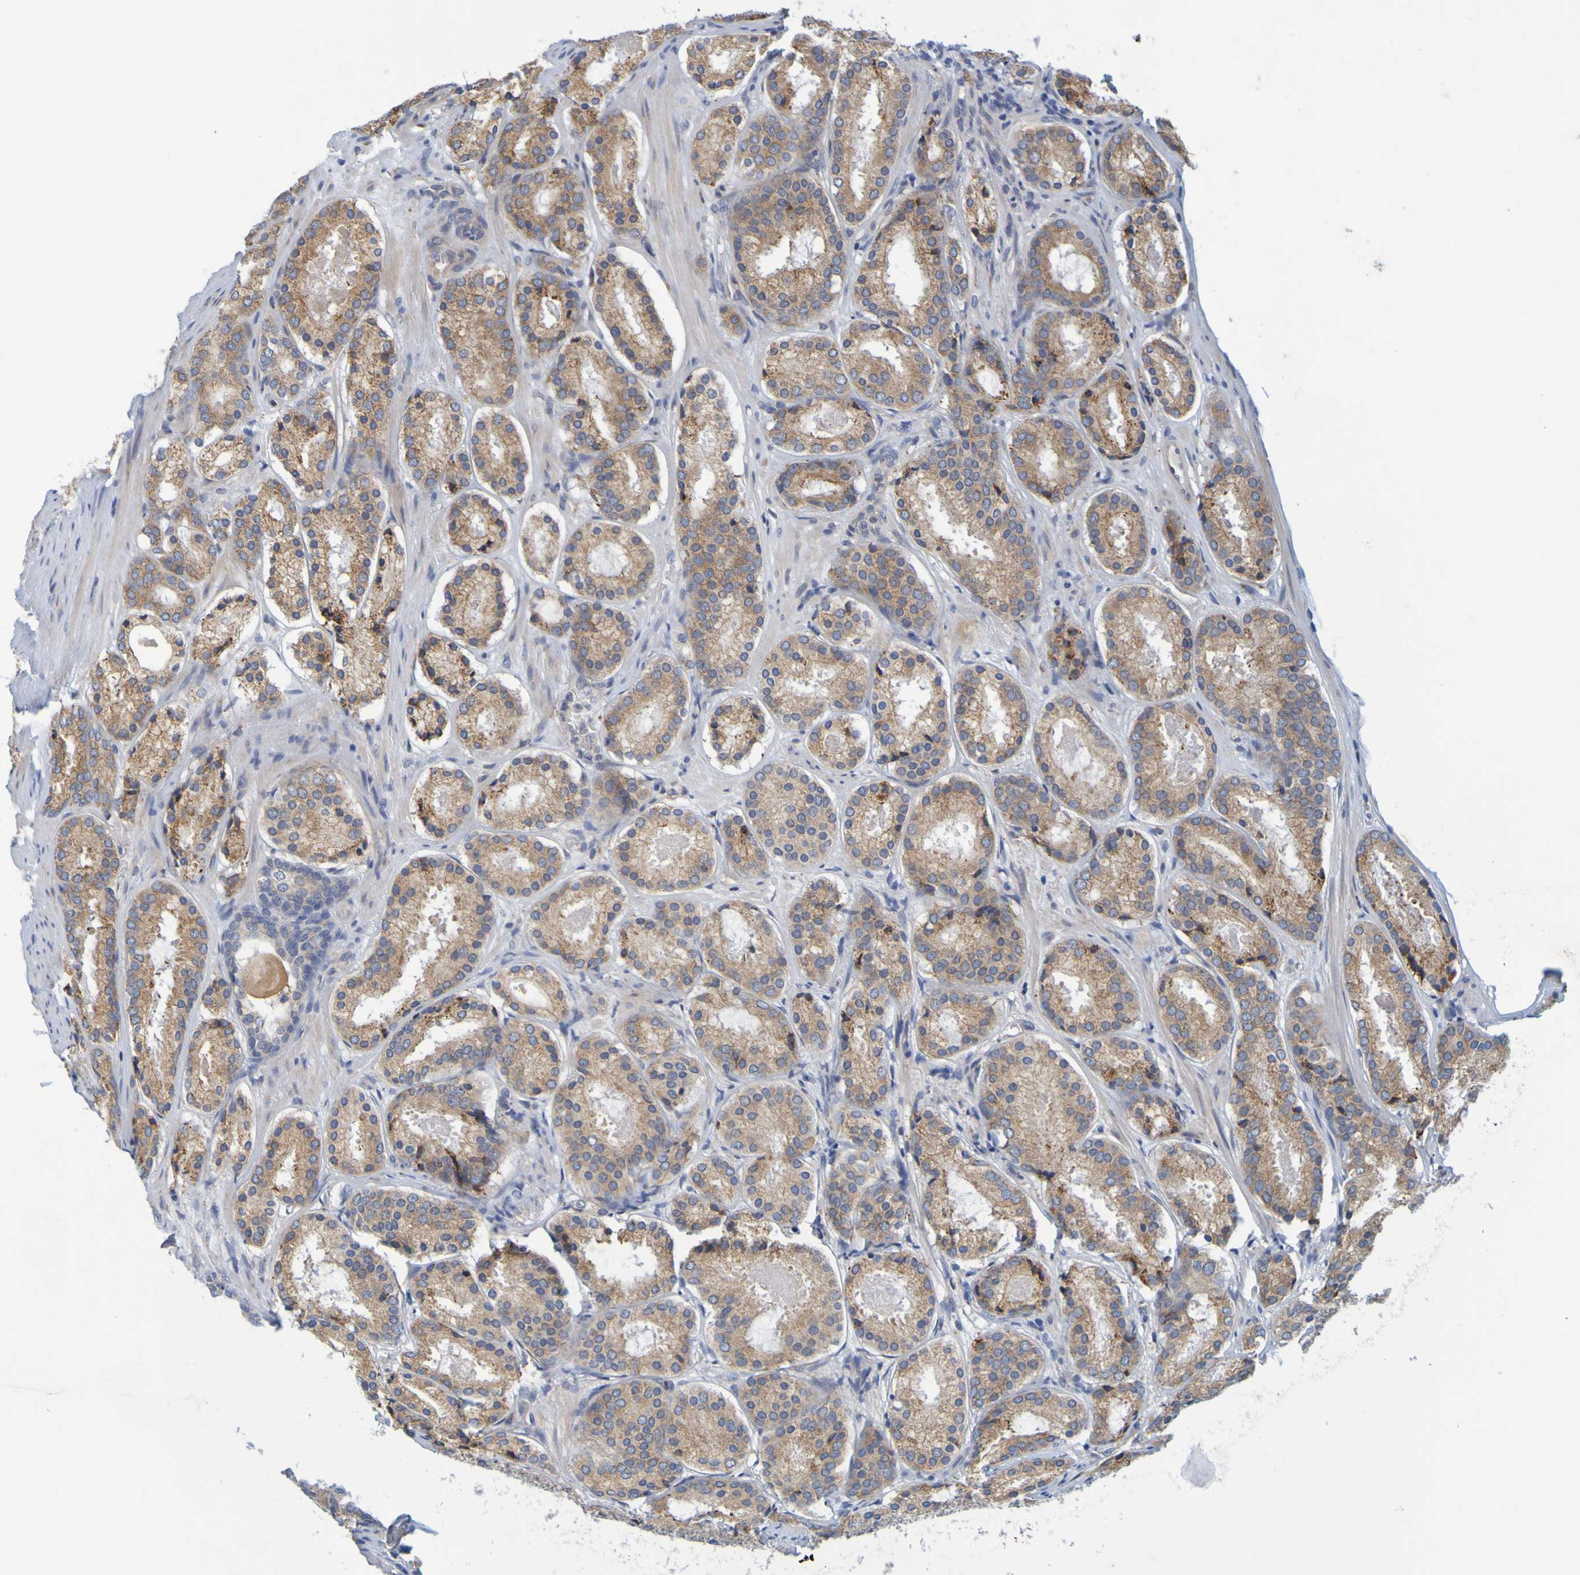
{"staining": {"intensity": "moderate", "quantity": ">75%", "location": "cytoplasmic/membranous"}, "tissue": "prostate cancer", "cell_type": "Tumor cells", "image_type": "cancer", "snomed": [{"axis": "morphology", "description": "Adenocarcinoma, Low grade"}, {"axis": "topography", "description": "Prostate"}], "caption": "The immunohistochemical stain labels moderate cytoplasmic/membranous positivity in tumor cells of prostate cancer (low-grade adenocarcinoma) tissue.", "gene": "SIL1", "patient": {"sex": "male", "age": 69}}